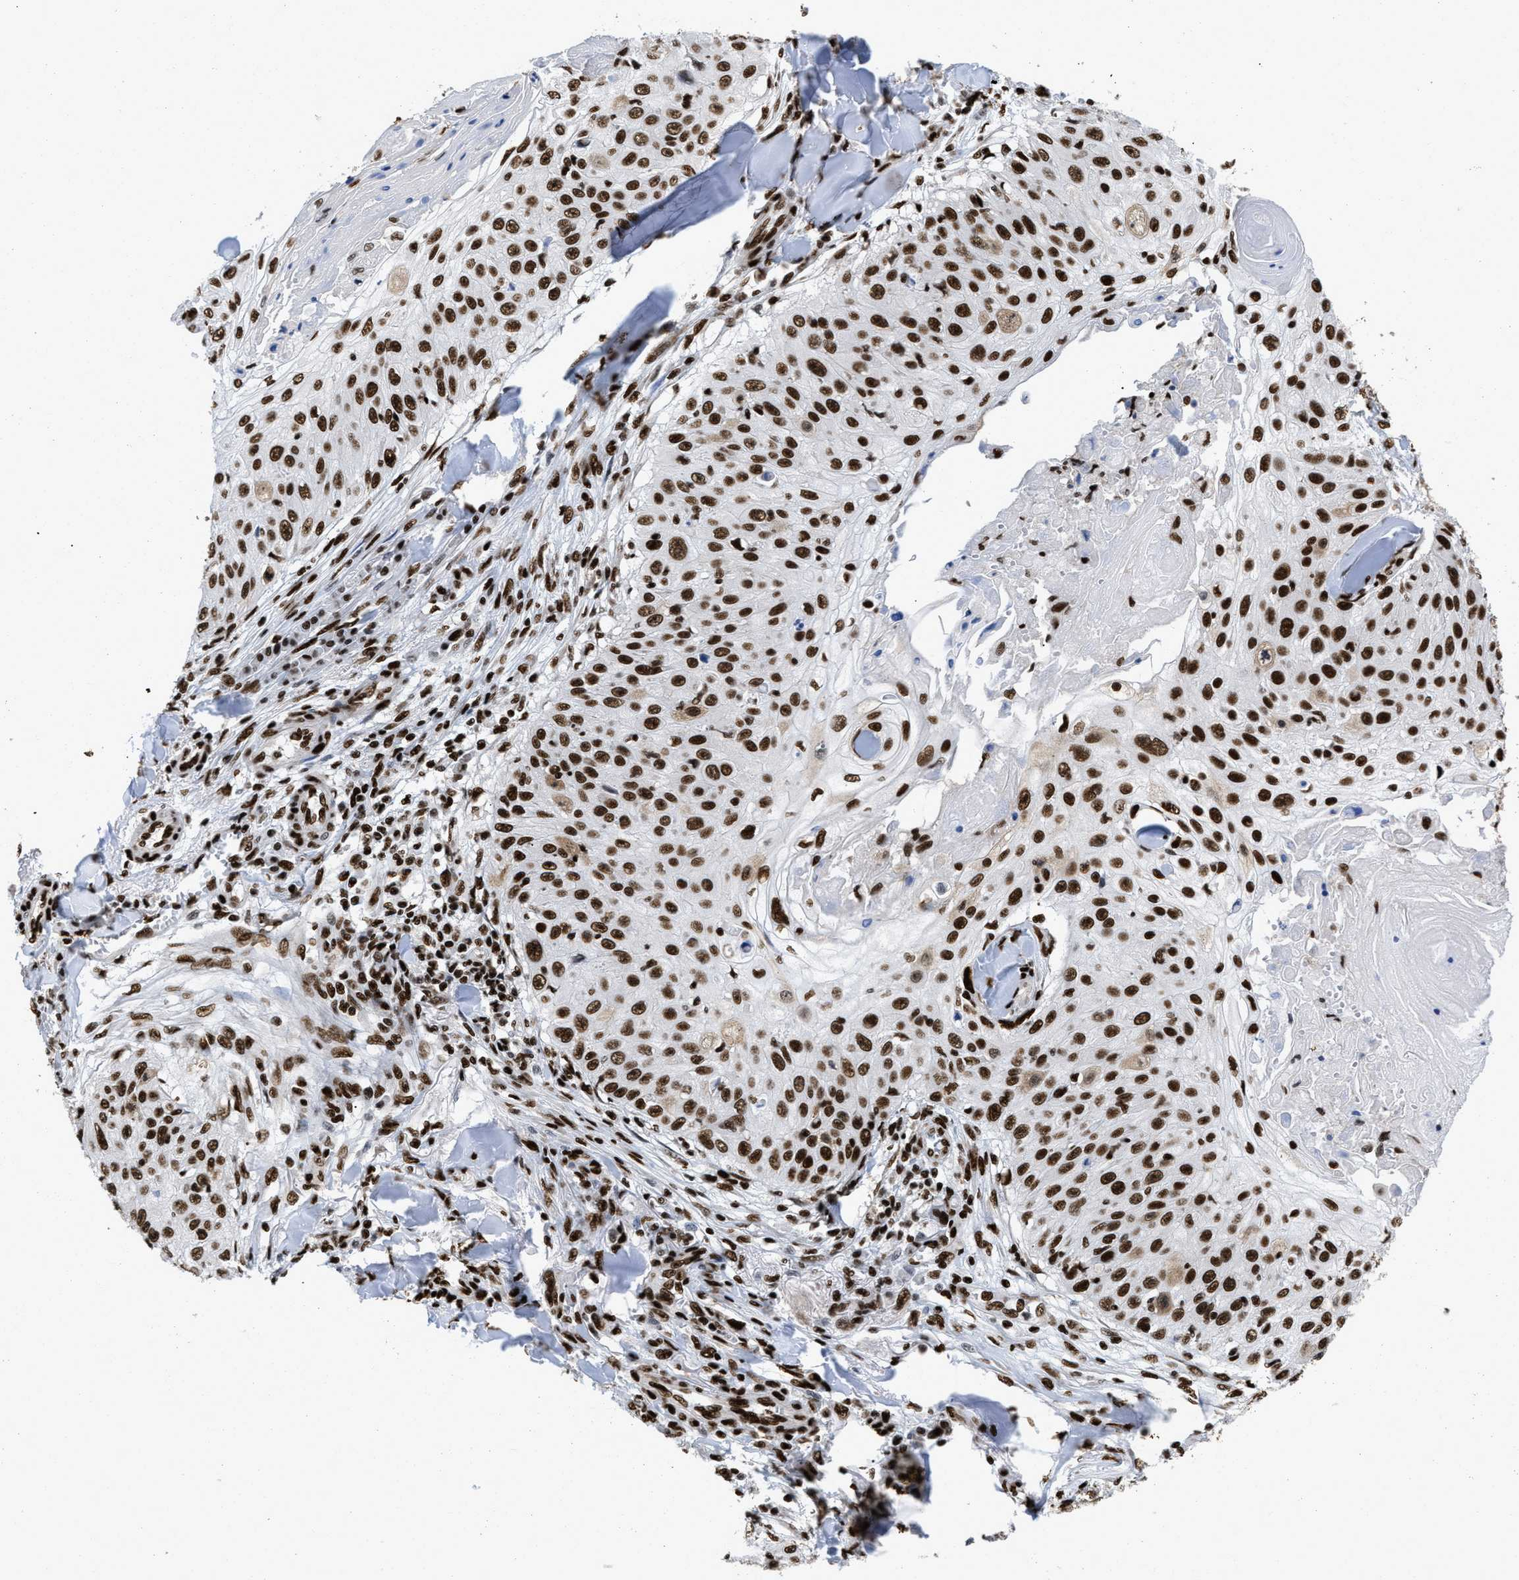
{"staining": {"intensity": "strong", "quantity": ">75%", "location": "nuclear"}, "tissue": "skin cancer", "cell_type": "Tumor cells", "image_type": "cancer", "snomed": [{"axis": "morphology", "description": "Squamous cell carcinoma, NOS"}, {"axis": "topography", "description": "Skin"}], "caption": "This is a photomicrograph of immunohistochemistry staining of skin squamous cell carcinoma, which shows strong staining in the nuclear of tumor cells.", "gene": "CREB1", "patient": {"sex": "male", "age": 86}}